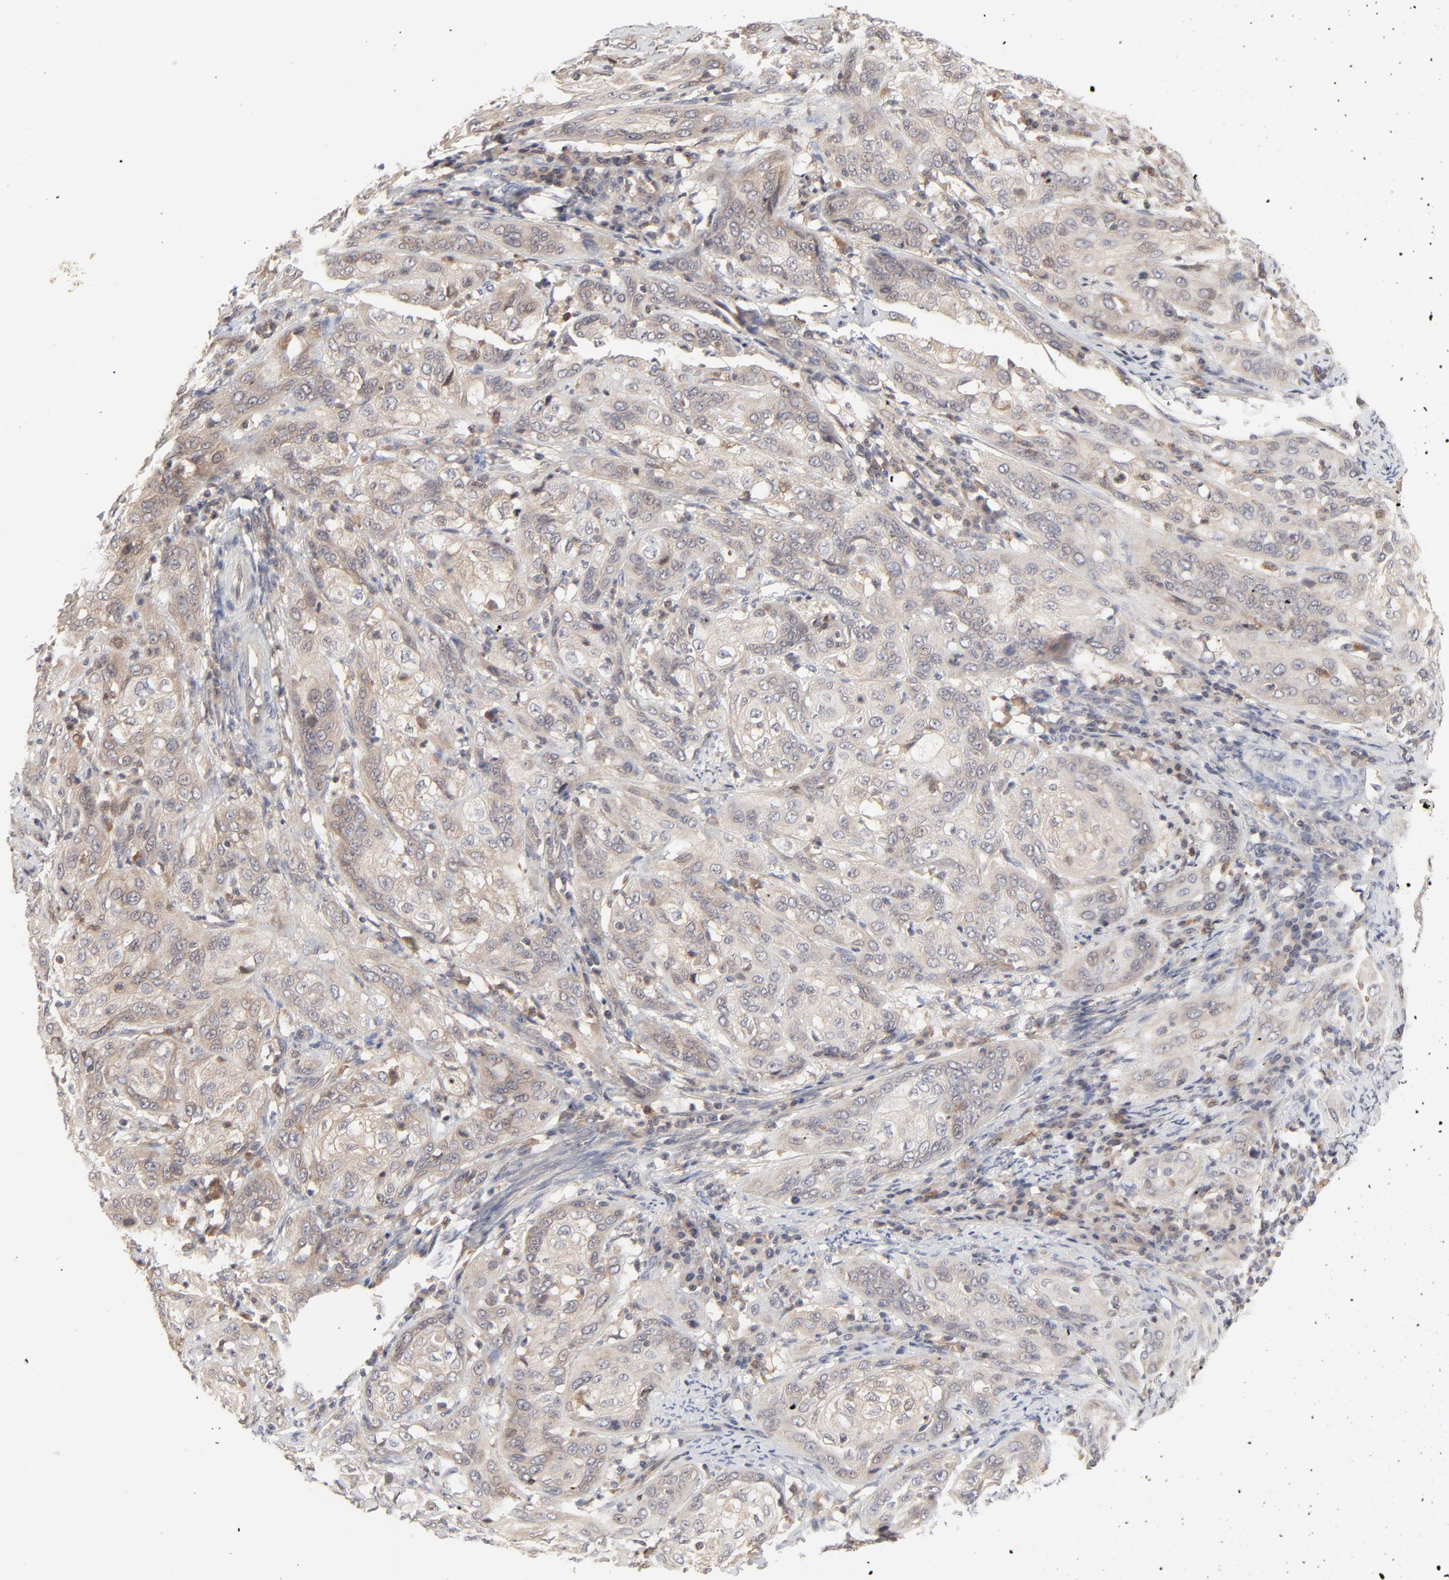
{"staining": {"intensity": "moderate", "quantity": "25%-75%", "location": "cytoplasmic/membranous"}, "tissue": "cervical cancer", "cell_type": "Tumor cells", "image_type": "cancer", "snomed": [{"axis": "morphology", "description": "Squamous cell carcinoma, NOS"}, {"axis": "topography", "description": "Cervix"}], "caption": "Protein staining of squamous cell carcinoma (cervical) tissue exhibits moderate cytoplasmic/membranous expression in approximately 25%-75% of tumor cells. The staining is performed using DAB (3,3'-diaminobenzidine) brown chromogen to label protein expression. The nuclei are counter-stained blue using hematoxylin.", "gene": "RAB5C", "patient": {"sex": "female", "age": 41}}